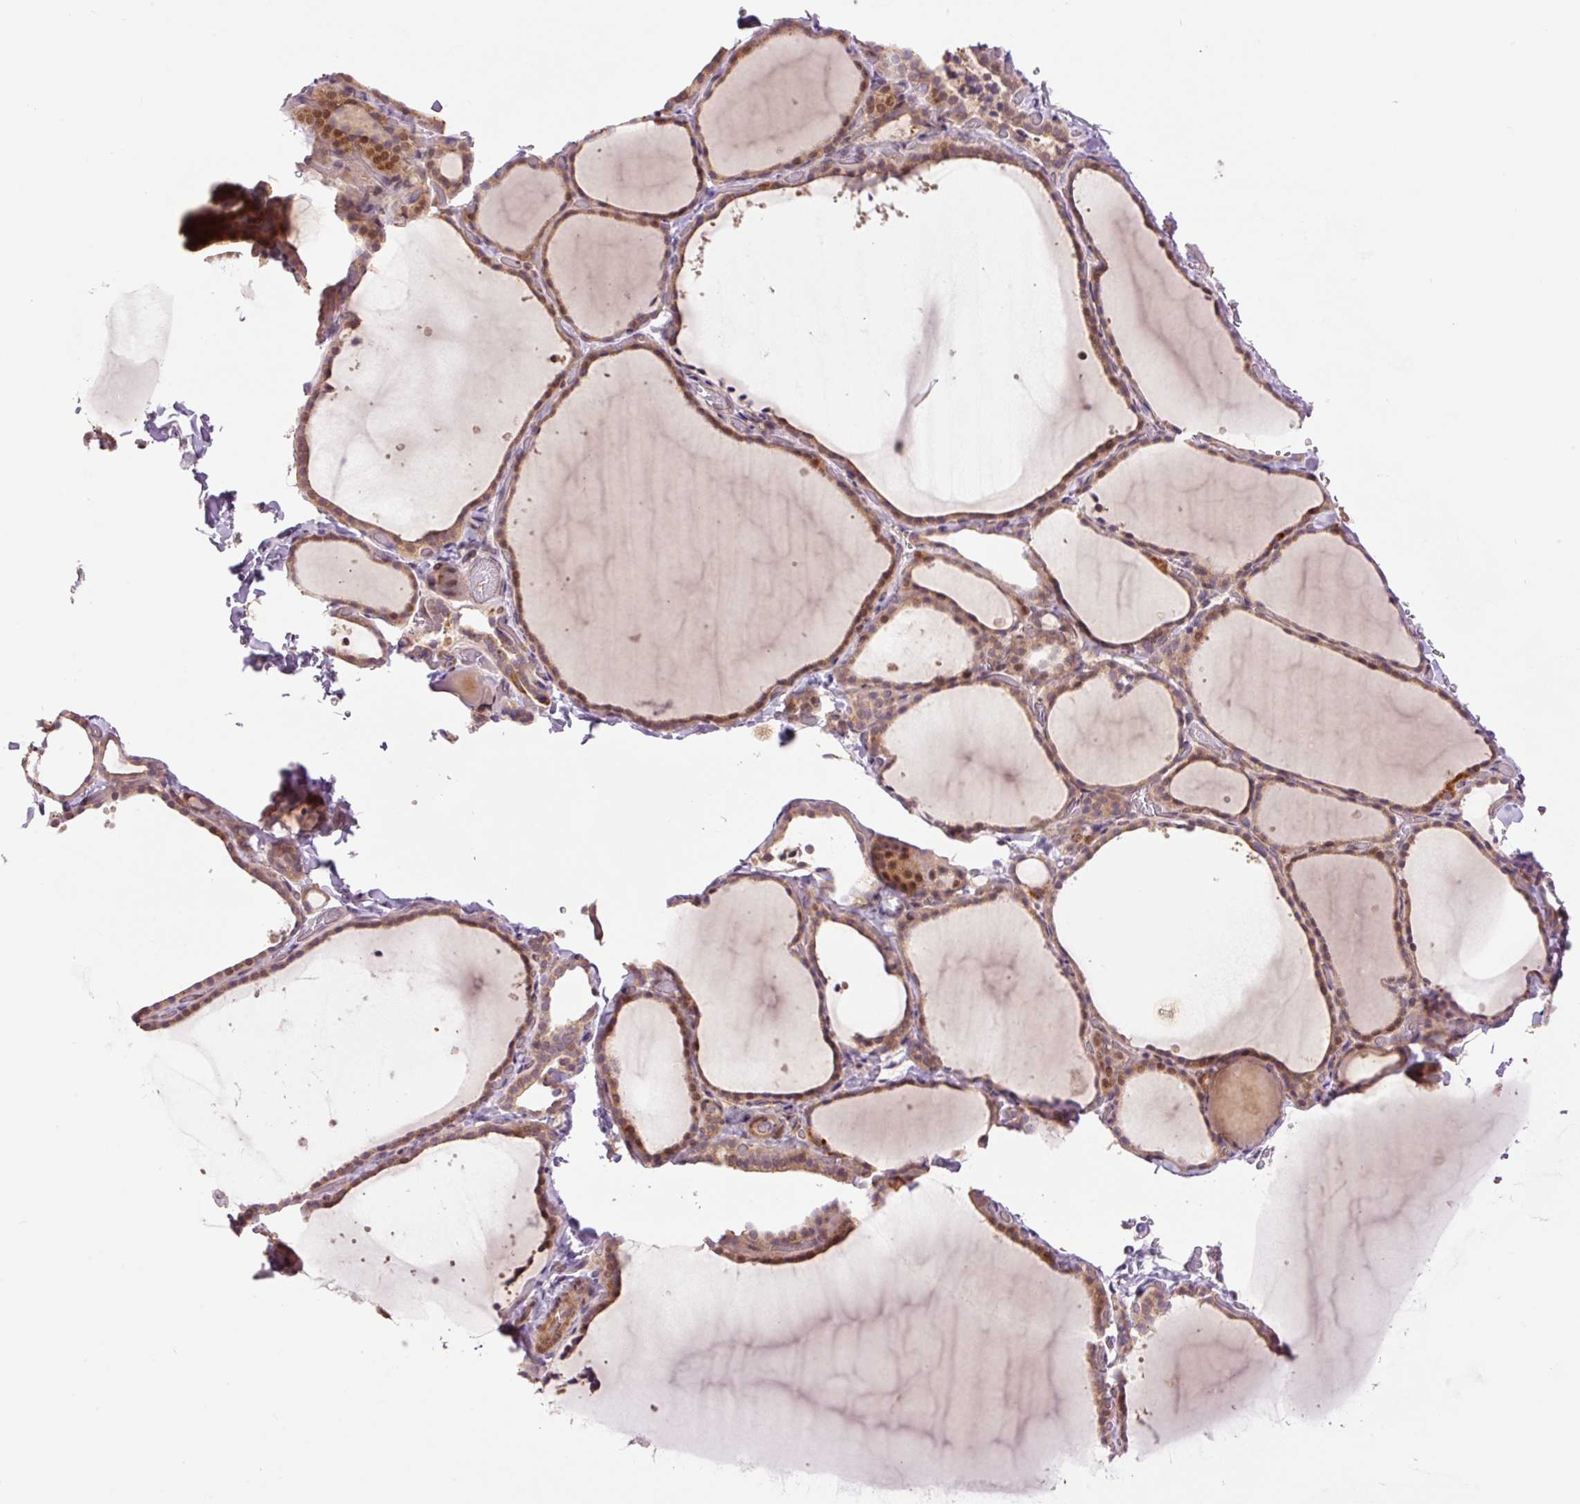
{"staining": {"intensity": "moderate", "quantity": ">75%", "location": "cytoplasmic/membranous,nuclear"}, "tissue": "thyroid gland", "cell_type": "Glandular cells", "image_type": "normal", "snomed": [{"axis": "morphology", "description": "Normal tissue, NOS"}, {"axis": "topography", "description": "Thyroid gland"}], "caption": "Protein staining reveals moderate cytoplasmic/membranous,nuclear positivity in approximately >75% of glandular cells in normal thyroid gland.", "gene": "SLC29A3", "patient": {"sex": "female", "age": 22}}